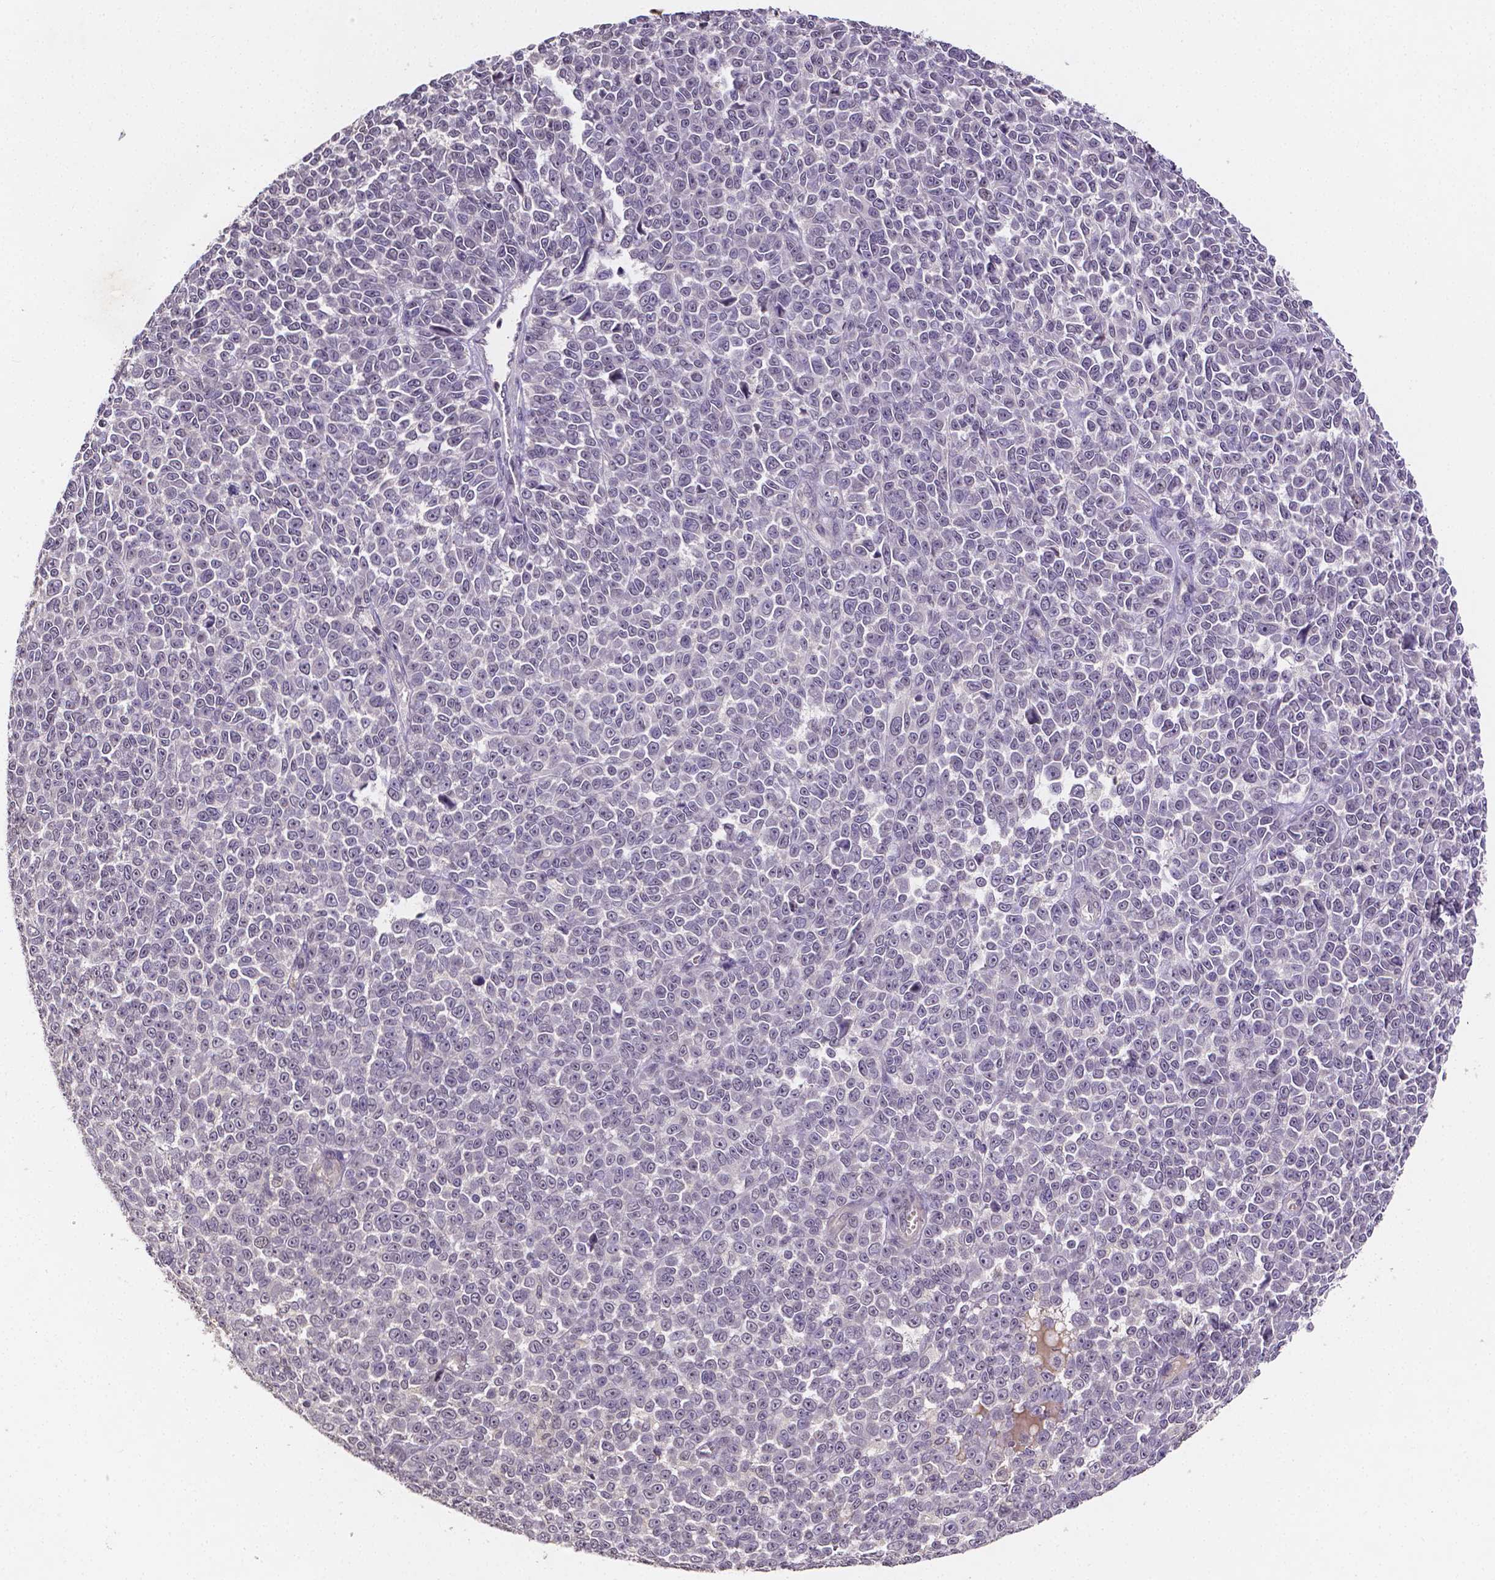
{"staining": {"intensity": "negative", "quantity": "none", "location": "none"}, "tissue": "melanoma", "cell_type": "Tumor cells", "image_type": "cancer", "snomed": [{"axis": "morphology", "description": "Malignant melanoma, NOS"}, {"axis": "topography", "description": "Skin"}], "caption": "Immunohistochemistry histopathology image of neoplastic tissue: malignant melanoma stained with DAB (3,3'-diaminobenzidine) demonstrates no significant protein expression in tumor cells.", "gene": "NRGN", "patient": {"sex": "female", "age": 95}}